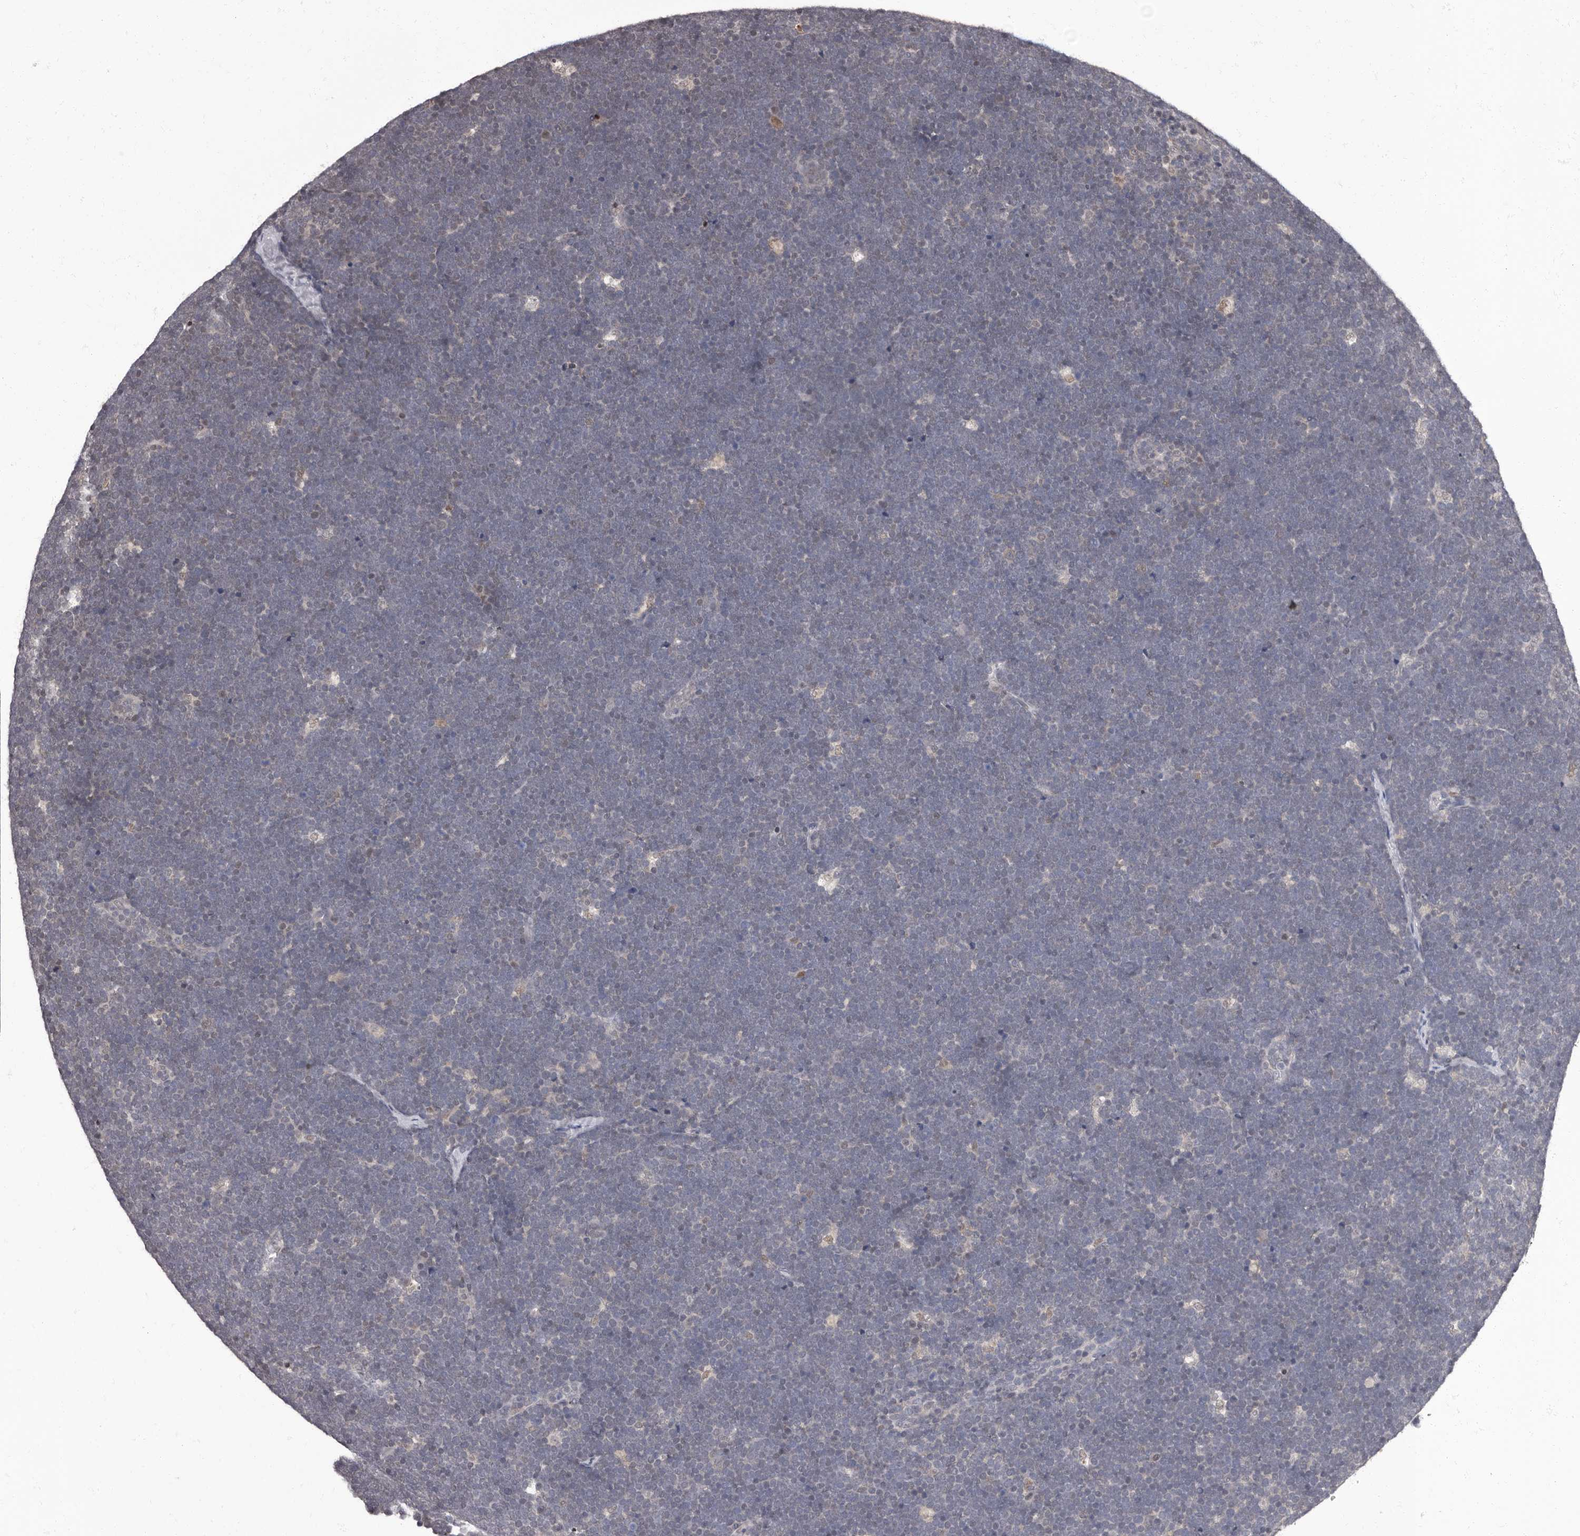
{"staining": {"intensity": "negative", "quantity": "none", "location": "none"}, "tissue": "lymphoma", "cell_type": "Tumor cells", "image_type": "cancer", "snomed": [{"axis": "morphology", "description": "Malignant lymphoma, non-Hodgkin's type, High grade"}, {"axis": "topography", "description": "Lymph node"}], "caption": "Human lymphoma stained for a protein using immunohistochemistry (IHC) reveals no expression in tumor cells.", "gene": "C1orf50", "patient": {"sex": "male", "age": 13}}